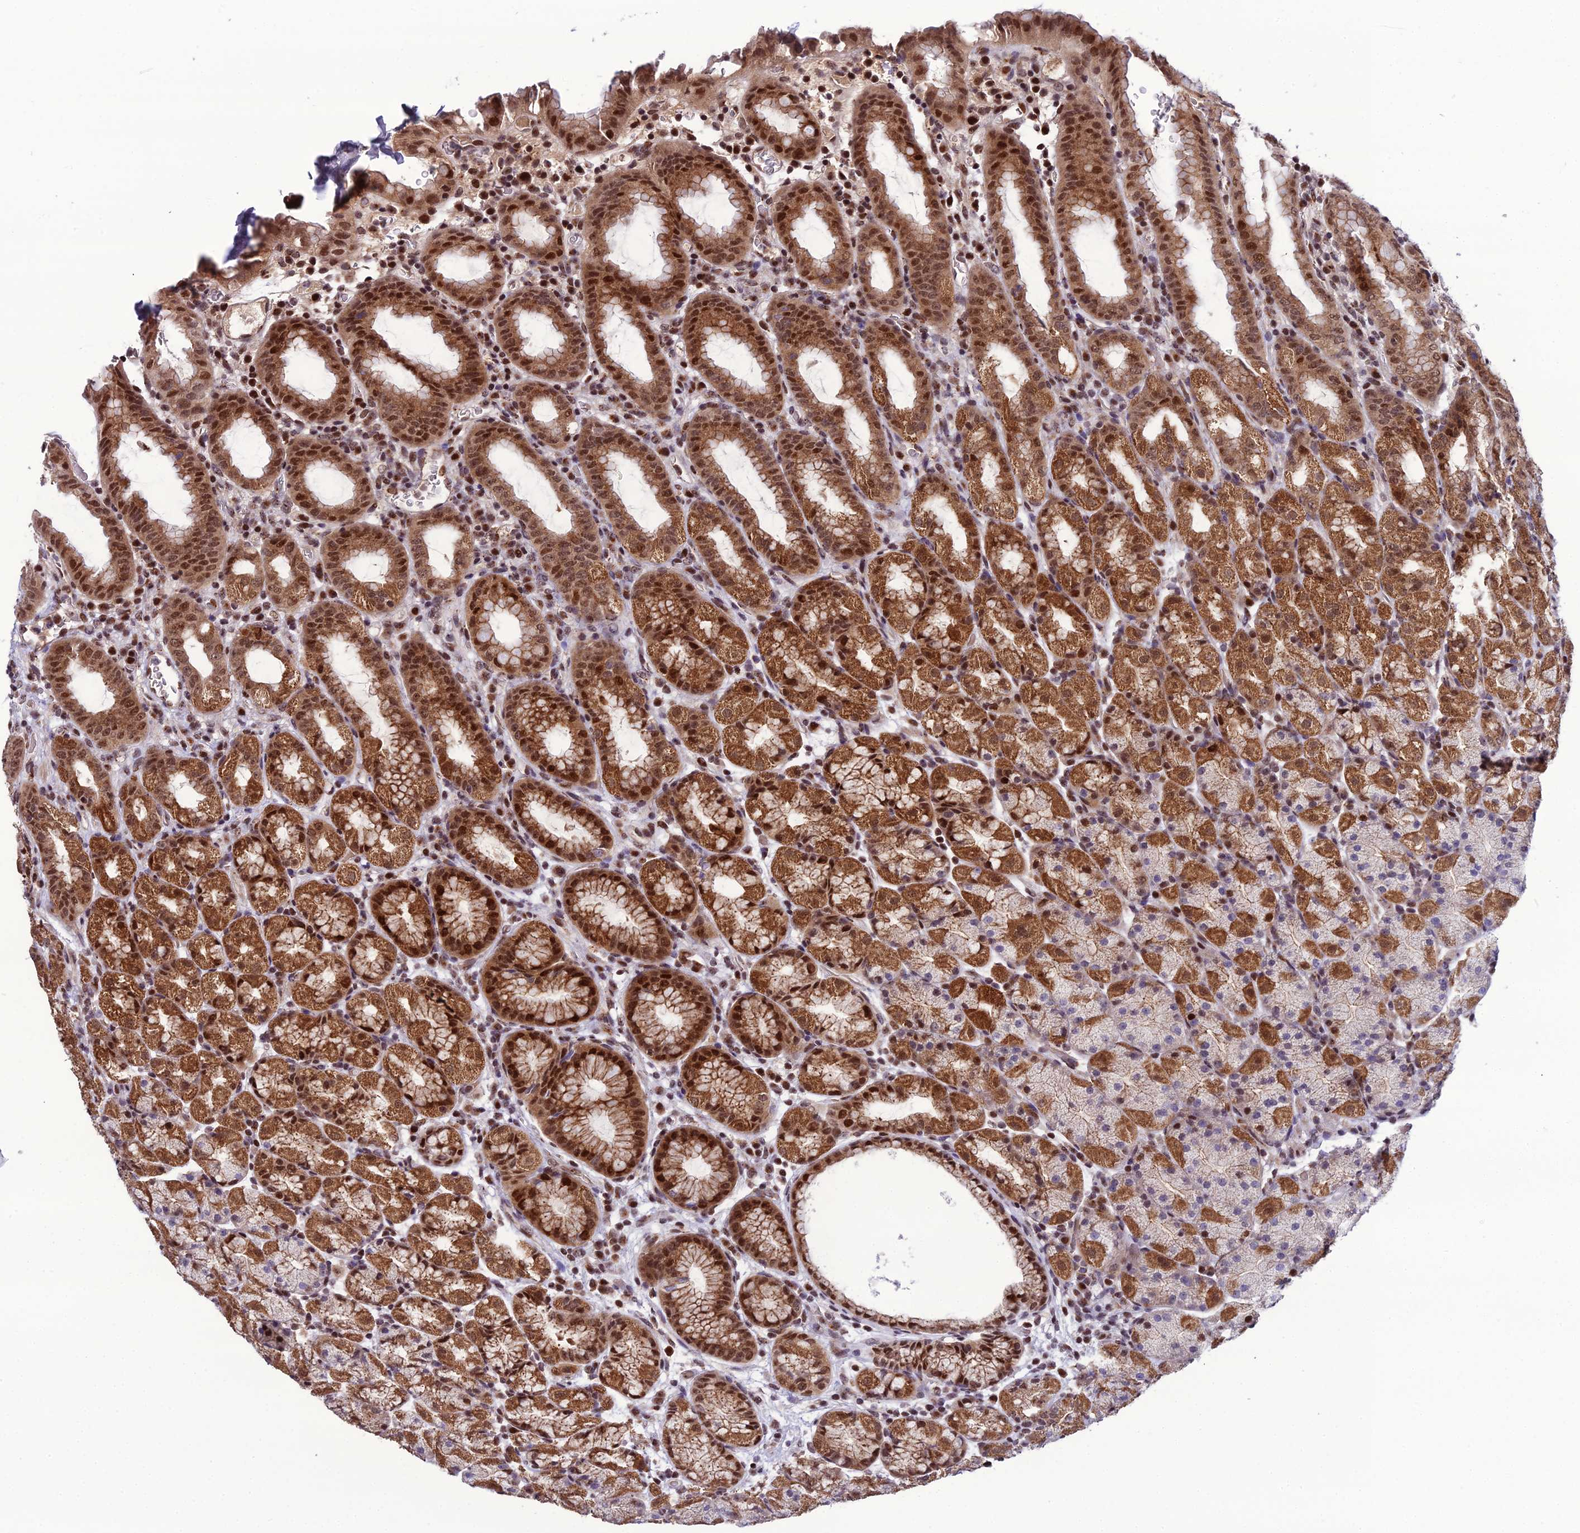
{"staining": {"intensity": "strong", "quantity": ">75%", "location": "cytoplasmic/membranous,nuclear"}, "tissue": "stomach", "cell_type": "Glandular cells", "image_type": "normal", "snomed": [{"axis": "morphology", "description": "Normal tissue, NOS"}, {"axis": "topography", "description": "Stomach, upper"}, {"axis": "topography", "description": "Stomach, lower"}, {"axis": "topography", "description": "Small intestine"}], "caption": "Immunohistochemical staining of benign human stomach demonstrates >75% levels of strong cytoplasmic/membranous,nuclear protein positivity in approximately >75% of glandular cells.", "gene": "ARL2", "patient": {"sex": "male", "age": 68}}